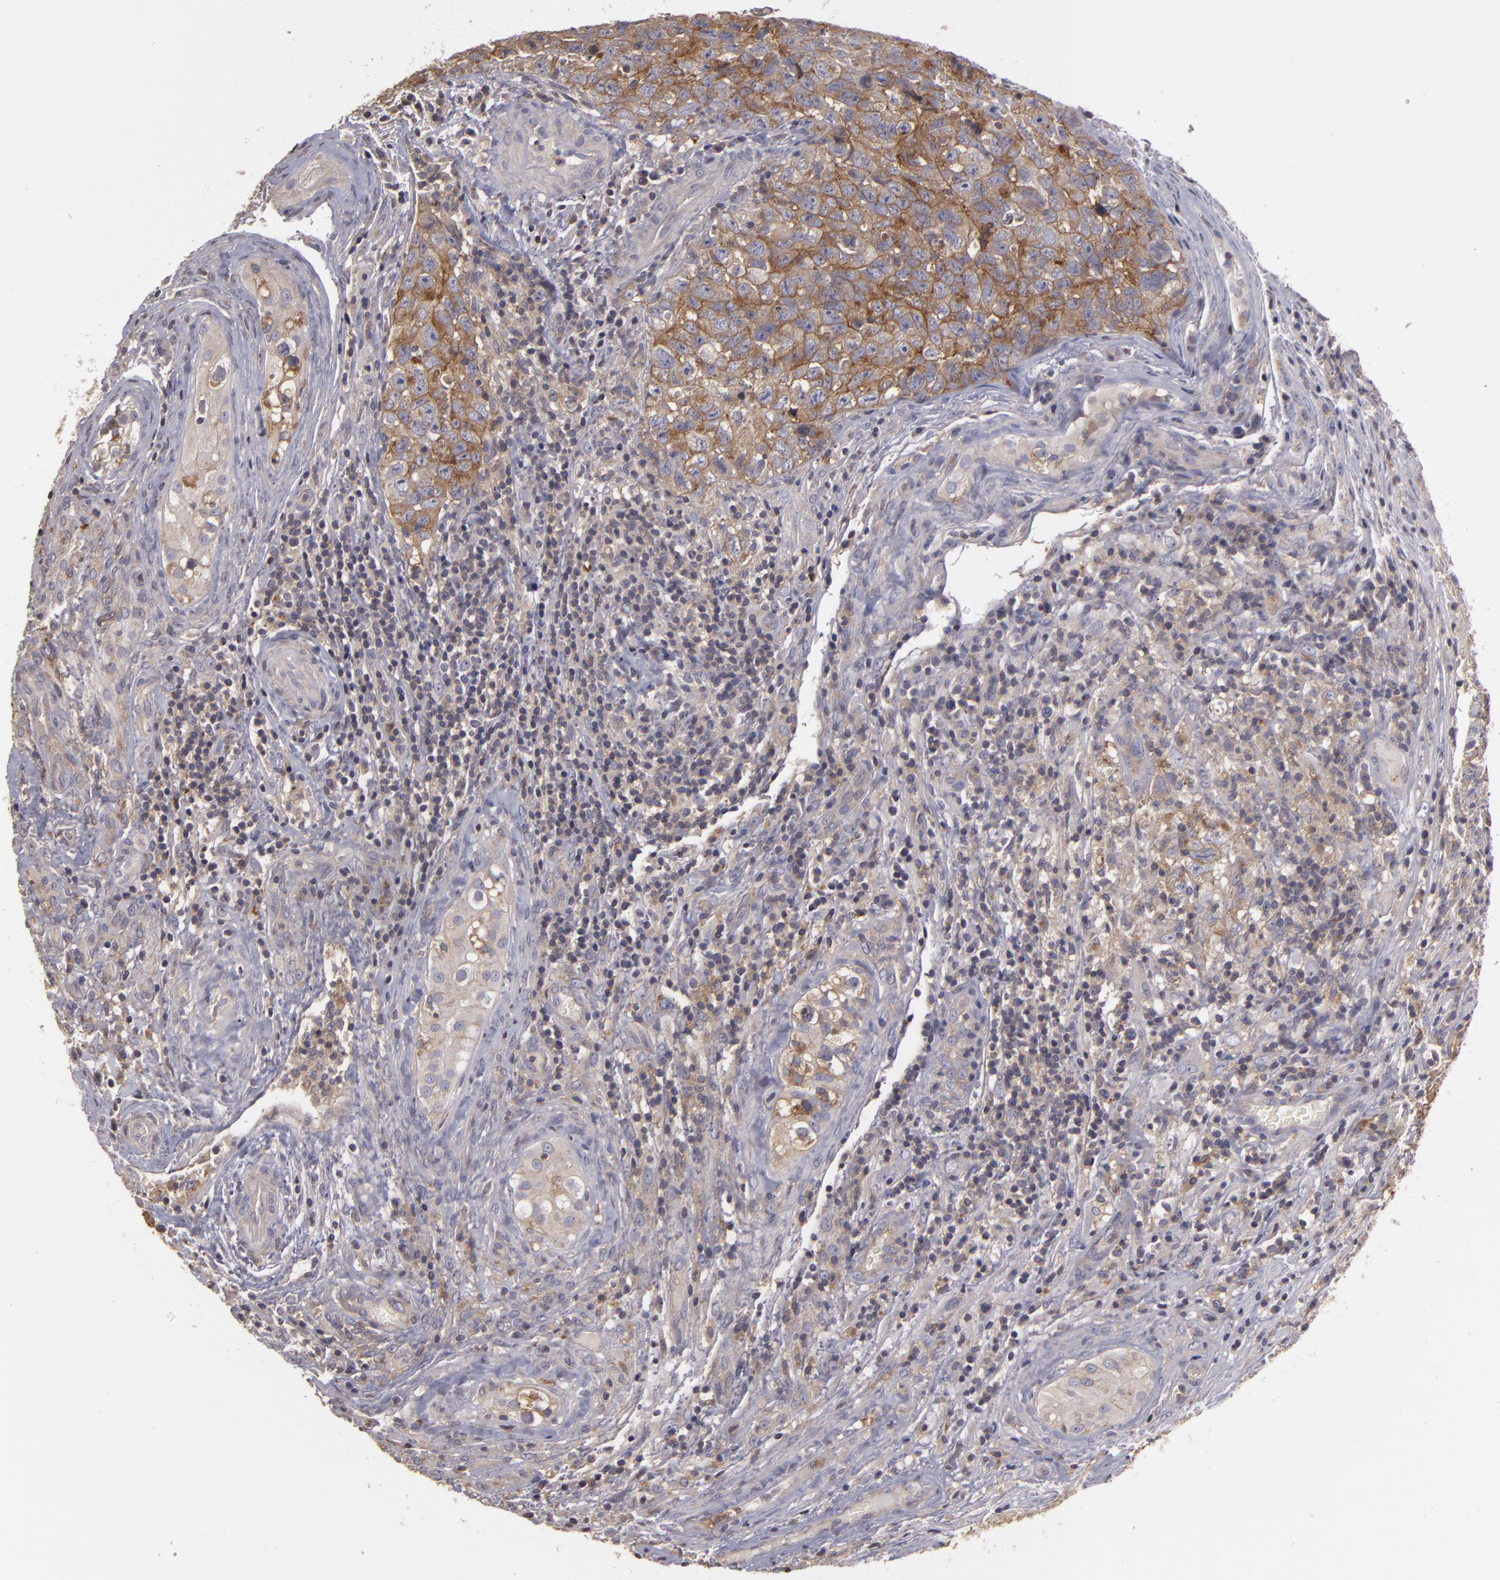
{"staining": {"intensity": "moderate", "quantity": "25%-75%", "location": "cytoplasmic/membranous"}, "tissue": "testis cancer", "cell_type": "Tumor cells", "image_type": "cancer", "snomed": [{"axis": "morphology", "description": "Carcinoma, Embryonal, NOS"}, {"axis": "topography", "description": "Testis"}], "caption": "Brown immunohistochemical staining in testis cancer (embryonal carcinoma) reveals moderate cytoplasmic/membranous positivity in about 25%-75% of tumor cells.", "gene": "HRAS", "patient": {"sex": "male", "age": 31}}